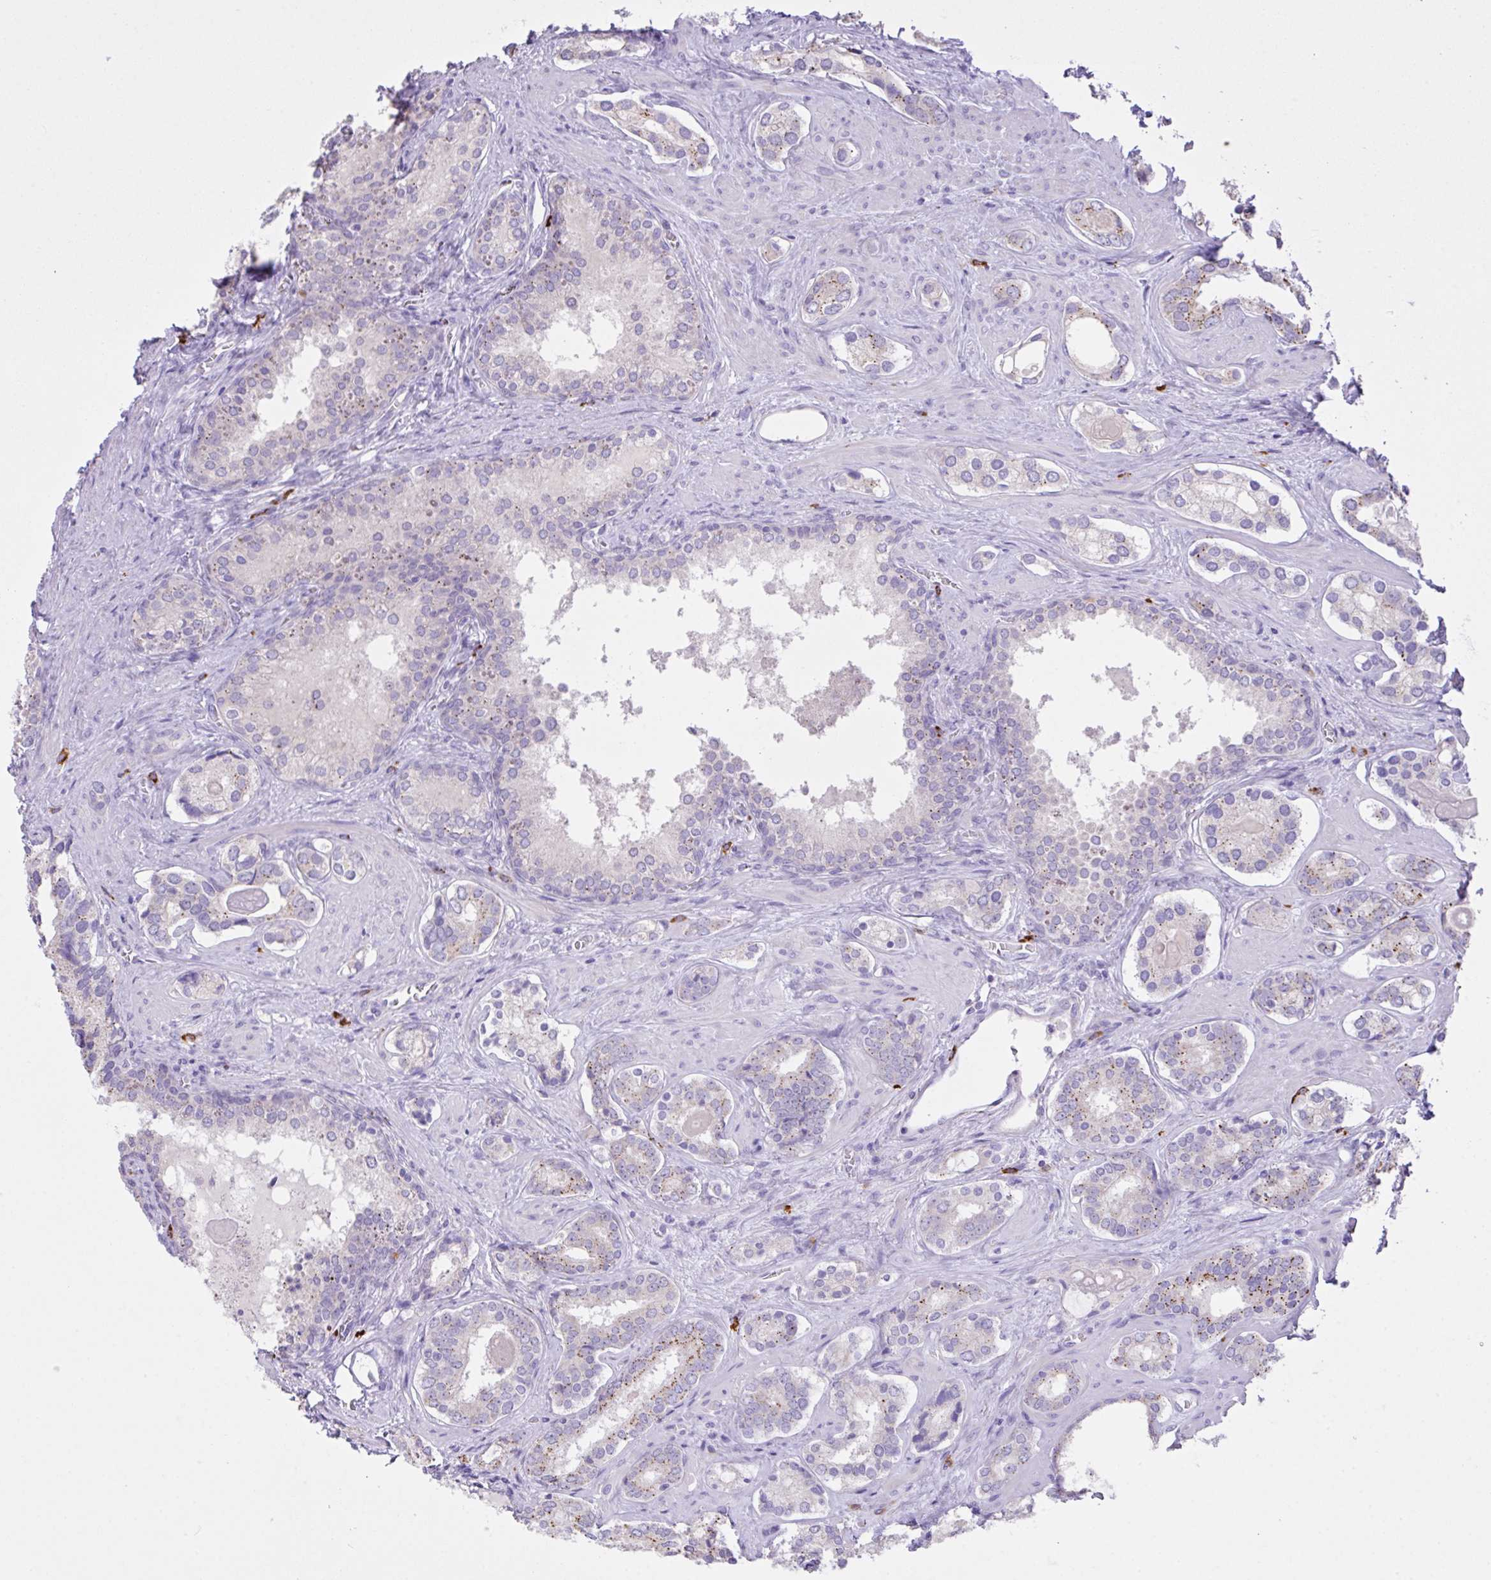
{"staining": {"intensity": "moderate", "quantity": "25%-75%", "location": "cytoplasmic/membranous"}, "tissue": "prostate cancer", "cell_type": "Tumor cells", "image_type": "cancer", "snomed": [{"axis": "morphology", "description": "Adenocarcinoma, Low grade"}, {"axis": "topography", "description": "Prostate"}], "caption": "Moderate cytoplasmic/membranous staining is identified in about 25%-75% of tumor cells in prostate cancer (low-grade adenocarcinoma).", "gene": "CST11", "patient": {"sex": "male", "age": 62}}